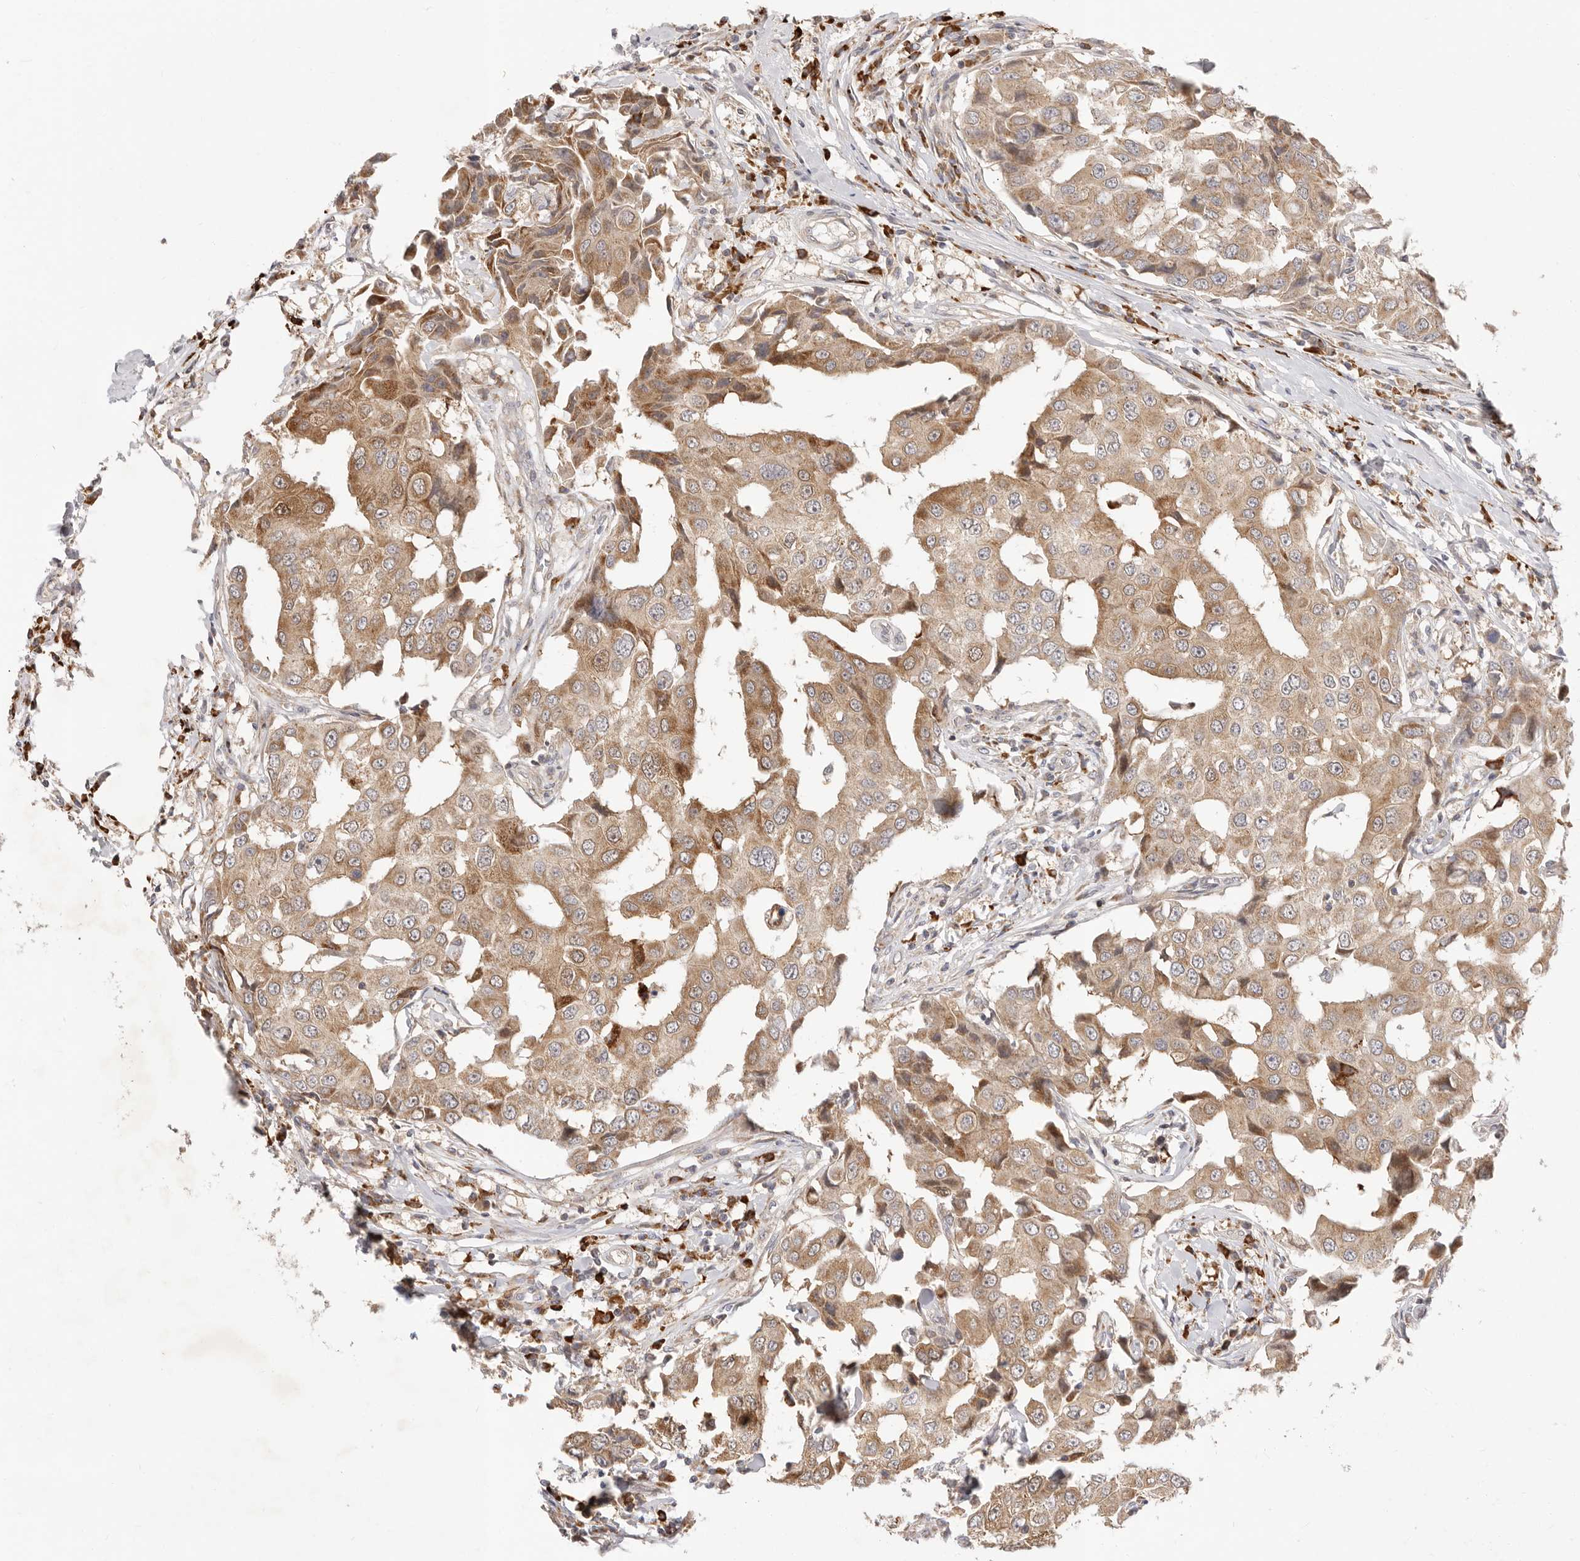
{"staining": {"intensity": "moderate", "quantity": ">75%", "location": "cytoplasmic/membranous"}, "tissue": "breast cancer", "cell_type": "Tumor cells", "image_type": "cancer", "snomed": [{"axis": "morphology", "description": "Duct carcinoma"}, {"axis": "topography", "description": "Breast"}], "caption": "Immunohistochemical staining of human breast cancer (infiltrating ductal carcinoma) demonstrates medium levels of moderate cytoplasmic/membranous positivity in about >75% of tumor cells. (DAB (3,3'-diaminobenzidine) = brown stain, brightfield microscopy at high magnification).", "gene": "USH1C", "patient": {"sex": "female", "age": 27}}